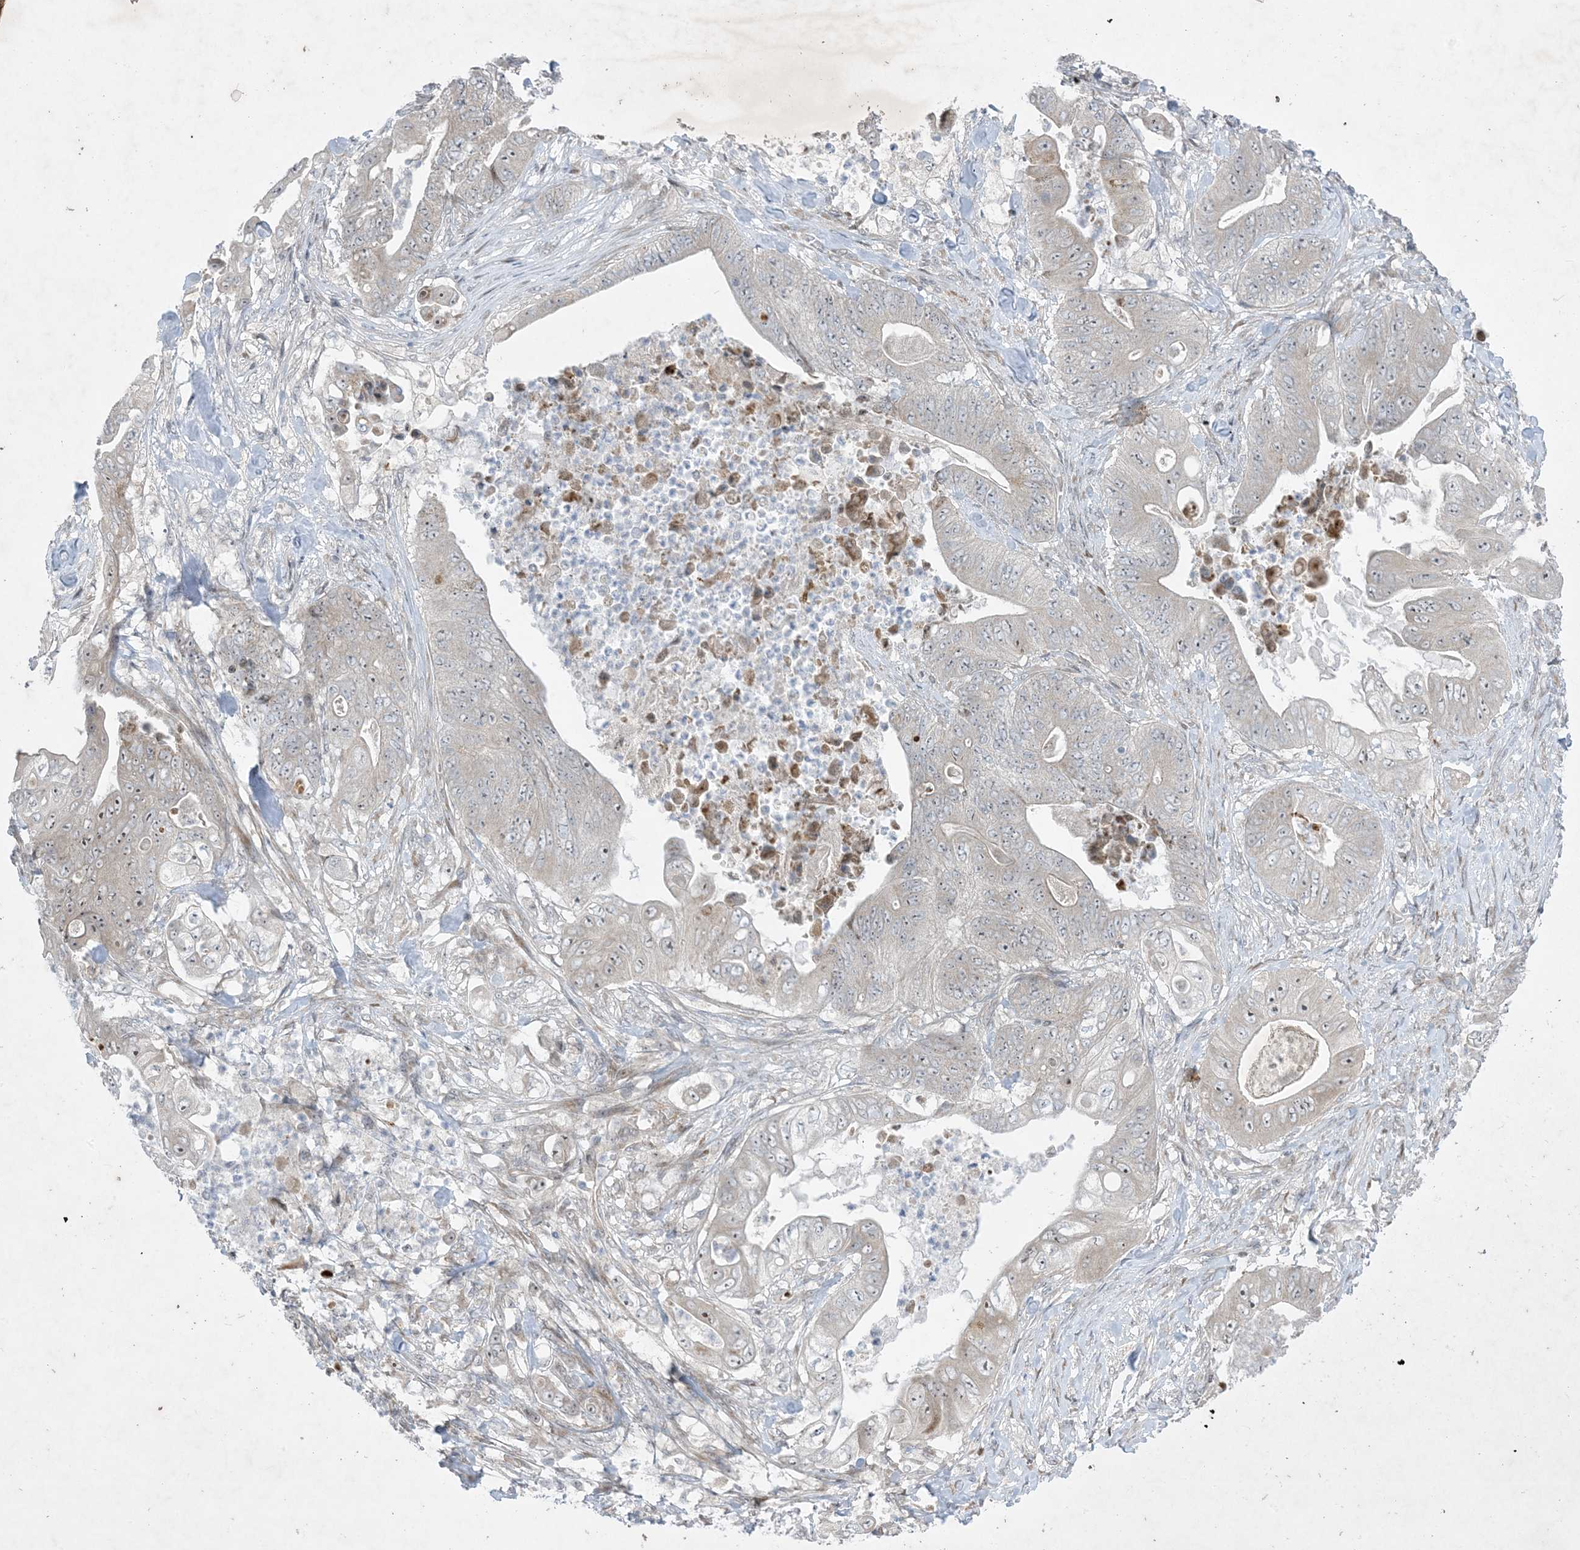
{"staining": {"intensity": "weak", "quantity": "<25%", "location": "nuclear"}, "tissue": "stomach cancer", "cell_type": "Tumor cells", "image_type": "cancer", "snomed": [{"axis": "morphology", "description": "Adenocarcinoma, NOS"}, {"axis": "topography", "description": "Stomach"}], "caption": "Immunohistochemistry of human stomach adenocarcinoma shows no expression in tumor cells.", "gene": "SOGA3", "patient": {"sex": "female", "age": 73}}